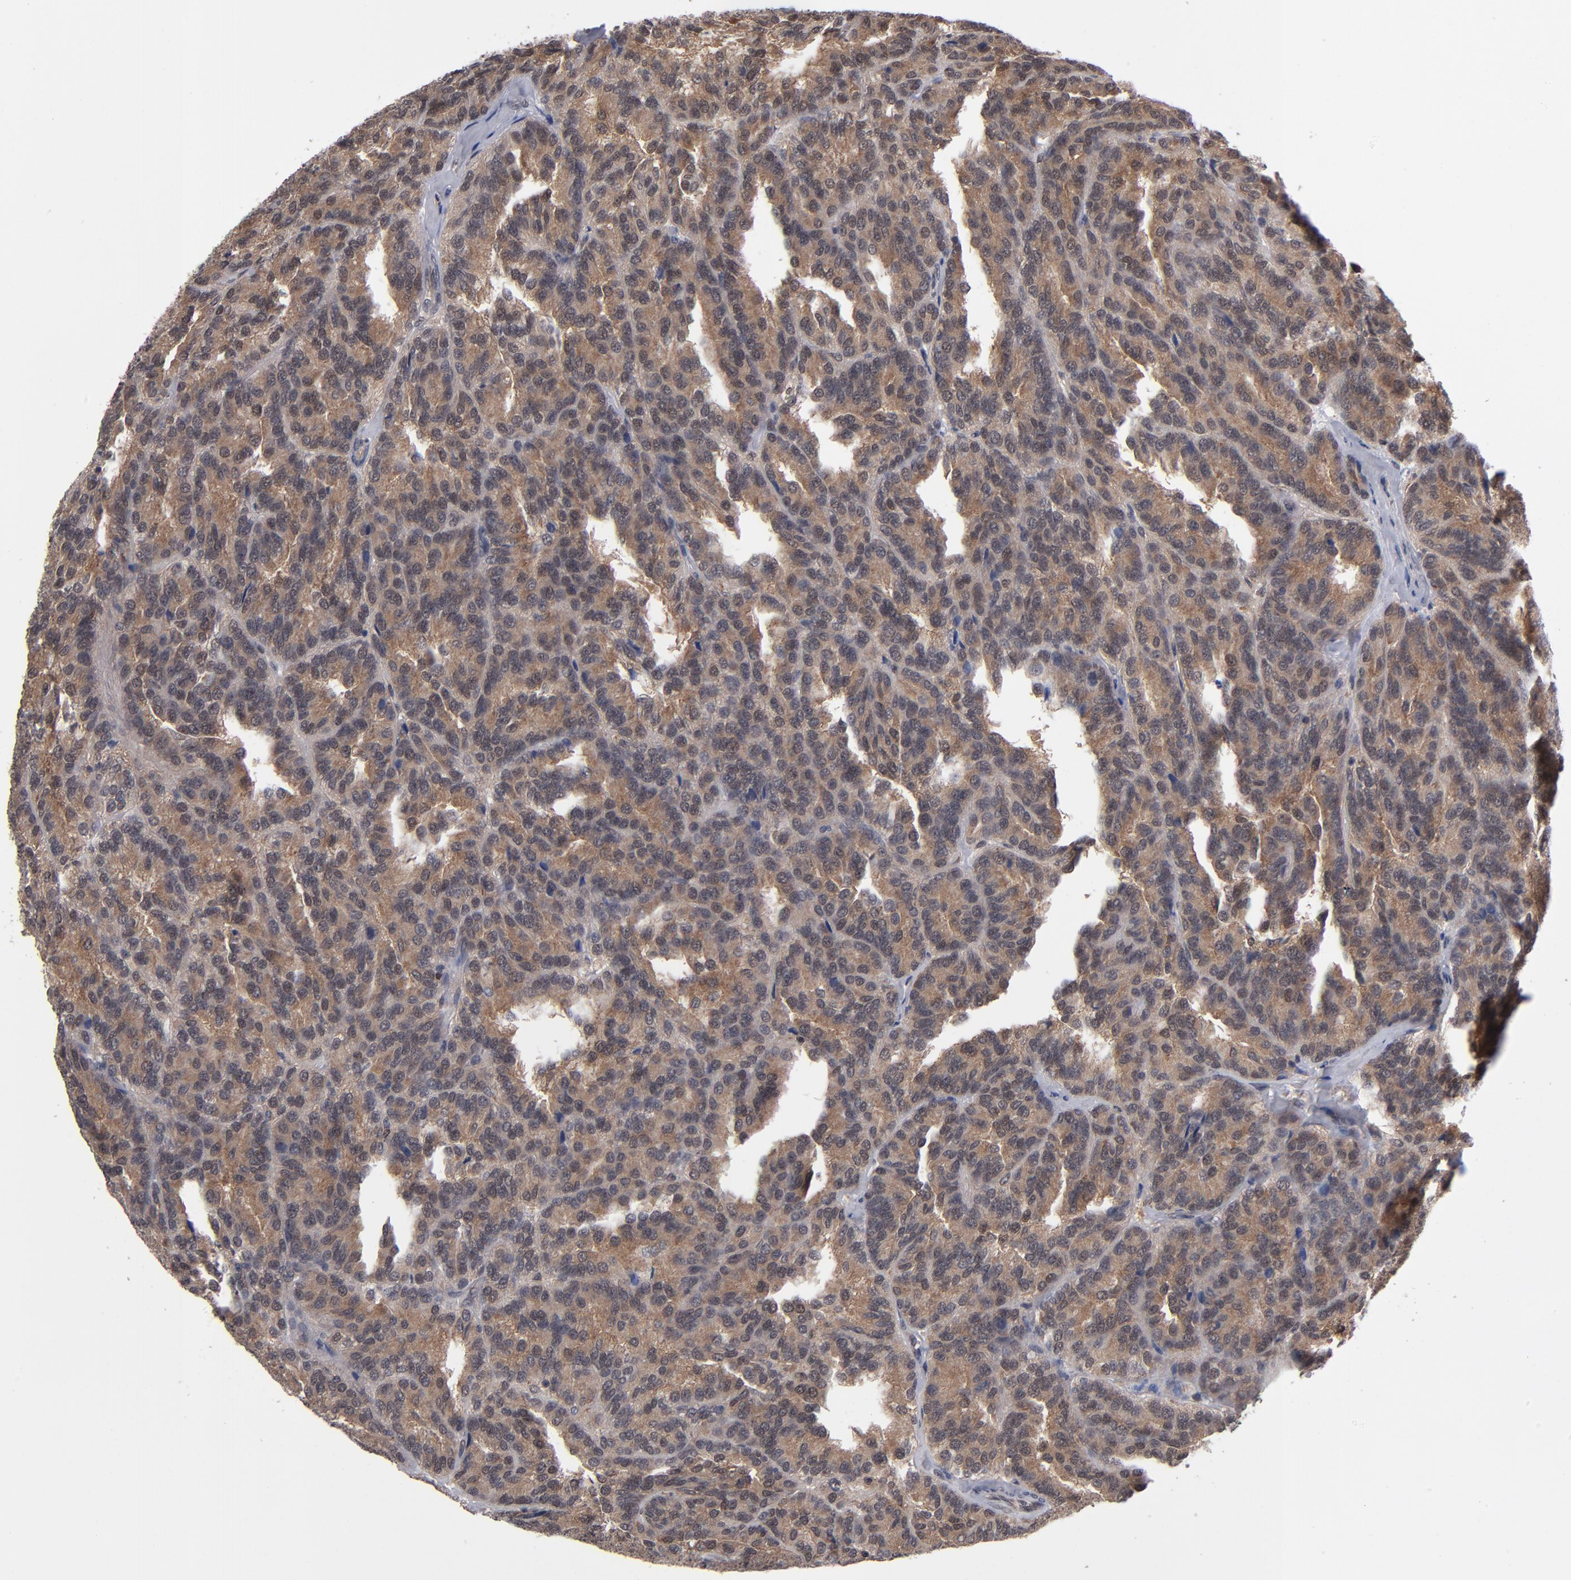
{"staining": {"intensity": "moderate", "quantity": ">75%", "location": "cytoplasmic/membranous"}, "tissue": "renal cancer", "cell_type": "Tumor cells", "image_type": "cancer", "snomed": [{"axis": "morphology", "description": "Adenocarcinoma, NOS"}, {"axis": "topography", "description": "Kidney"}], "caption": "Human adenocarcinoma (renal) stained with a brown dye shows moderate cytoplasmic/membranous positive positivity in about >75% of tumor cells.", "gene": "ALG13", "patient": {"sex": "male", "age": 46}}